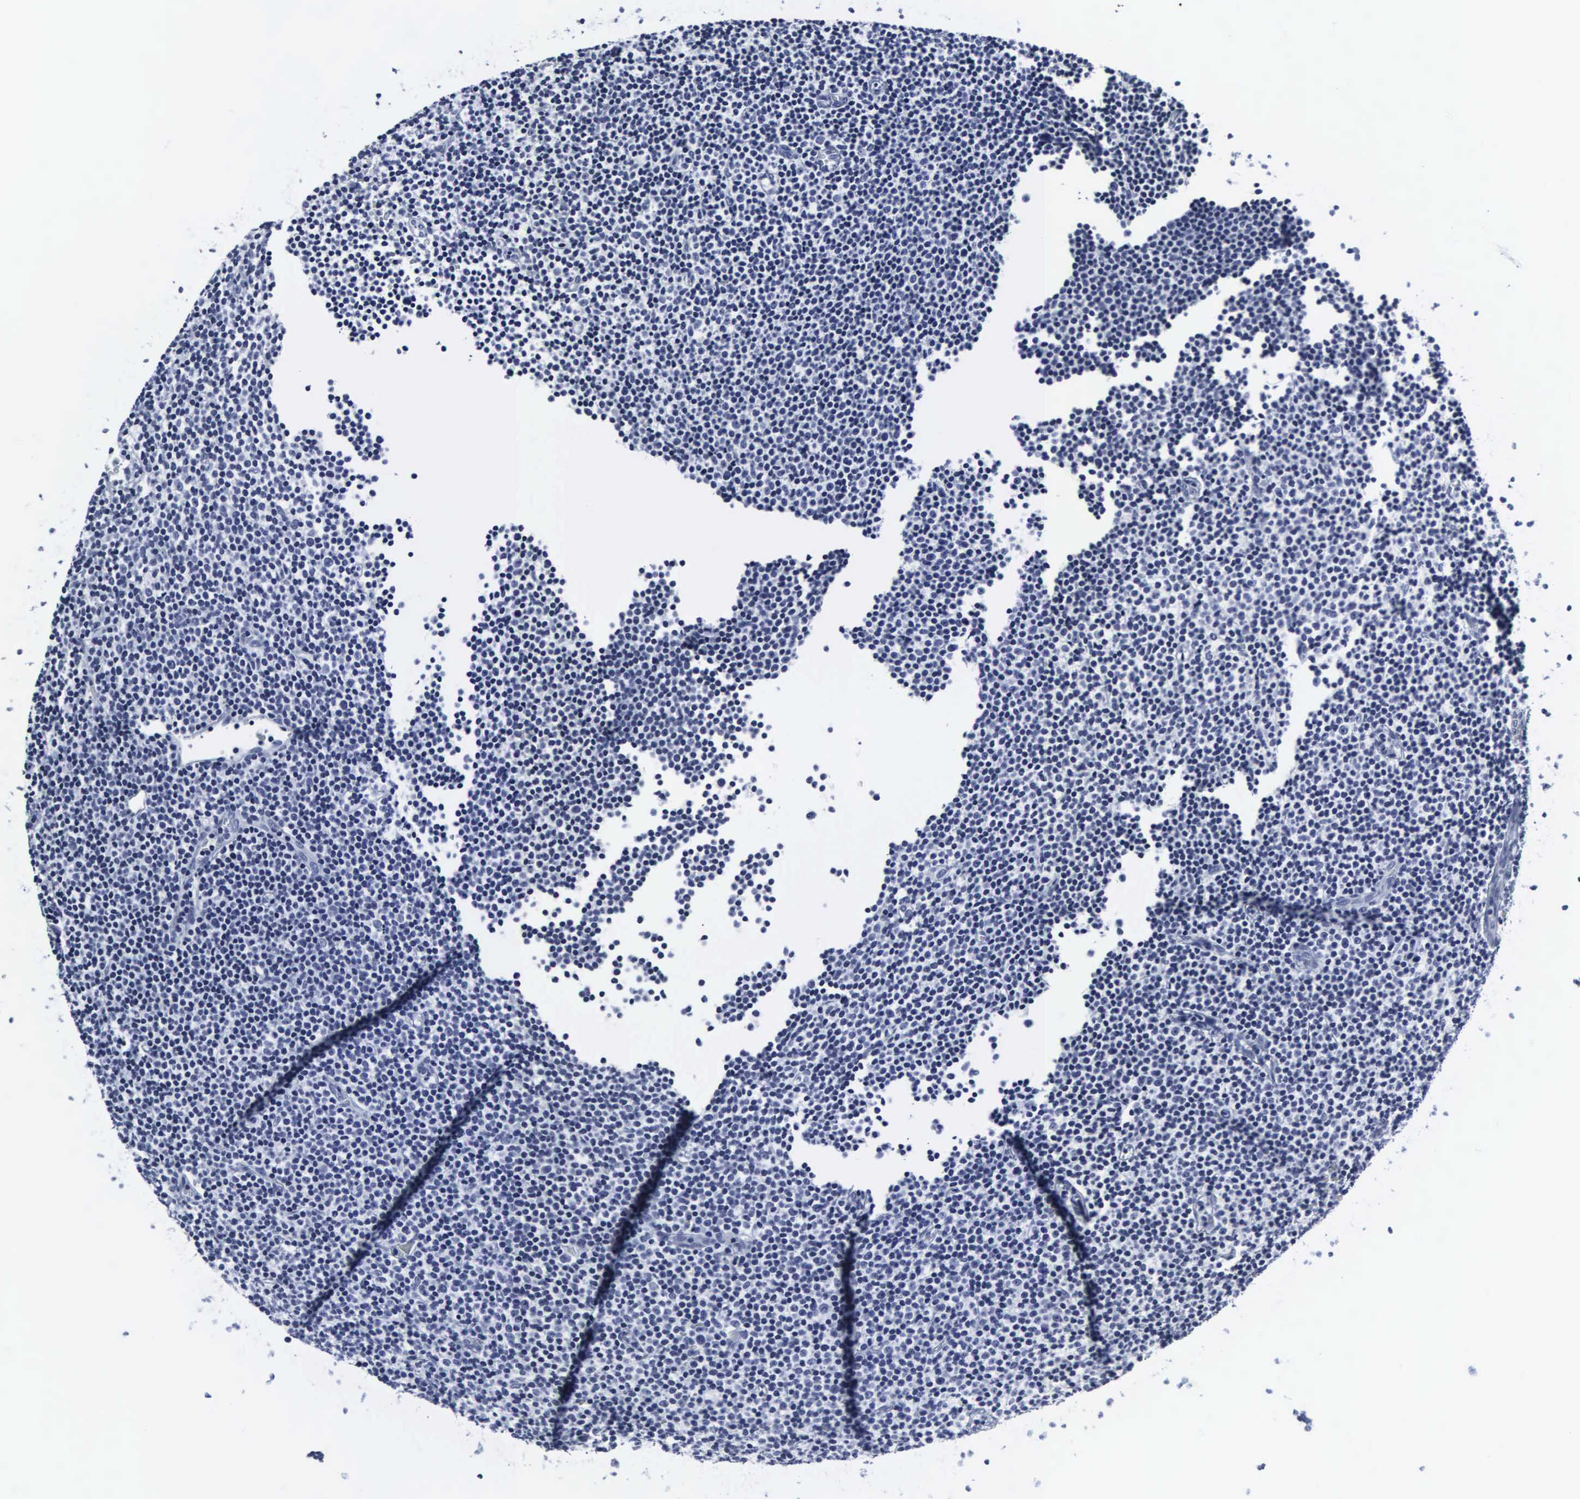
{"staining": {"intensity": "negative", "quantity": "none", "location": "none"}, "tissue": "lymphoma", "cell_type": "Tumor cells", "image_type": "cancer", "snomed": [{"axis": "morphology", "description": "Malignant lymphoma, non-Hodgkin's type, Low grade"}, {"axis": "topography", "description": "Lymph node"}], "caption": "Tumor cells are negative for brown protein staining in lymphoma. (Brightfield microscopy of DAB IHC at high magnification).", "gene": "DGCR2", "patient": {"sex": "male", "age": 57}}